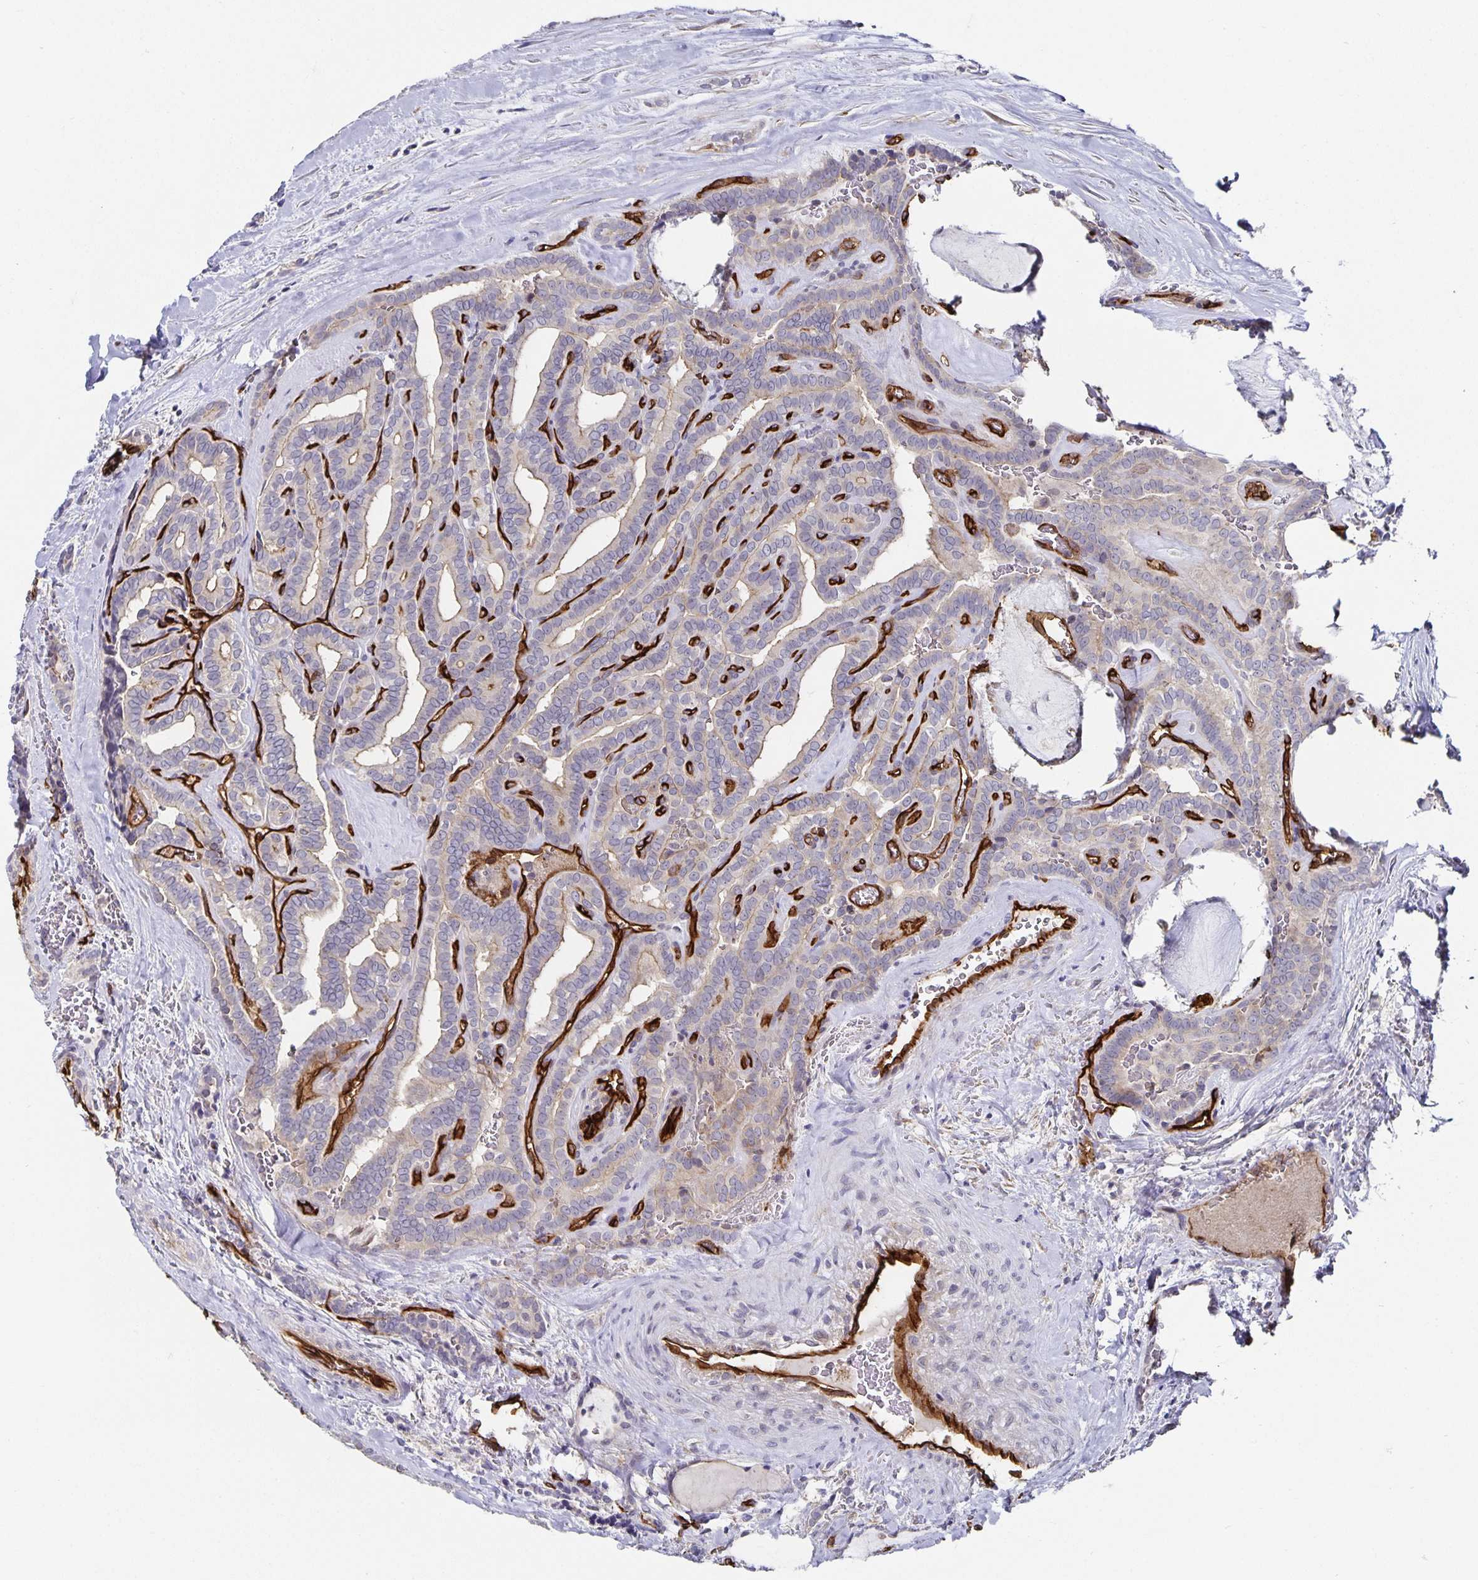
{"staining": {"intensity": "weak", "quantity": "<25%", "location": "cytoplasmic/membranous"}, "tissue": "thyroid cancer", "cell_type": "Tumor cells", "image_type": "cancer", "snomed": [{"axis": "morphology", "description": "Papillary adenocarcinoma, NOS"}, {"axis": "topography", "description": "Thyroid gland"}], "caption": "The histopathology image displays no staining of tumor cells in thyroid papillary adenocarcinoma.", "gene": "PODXL", "patient": {"sex": "female", "age": 21}}